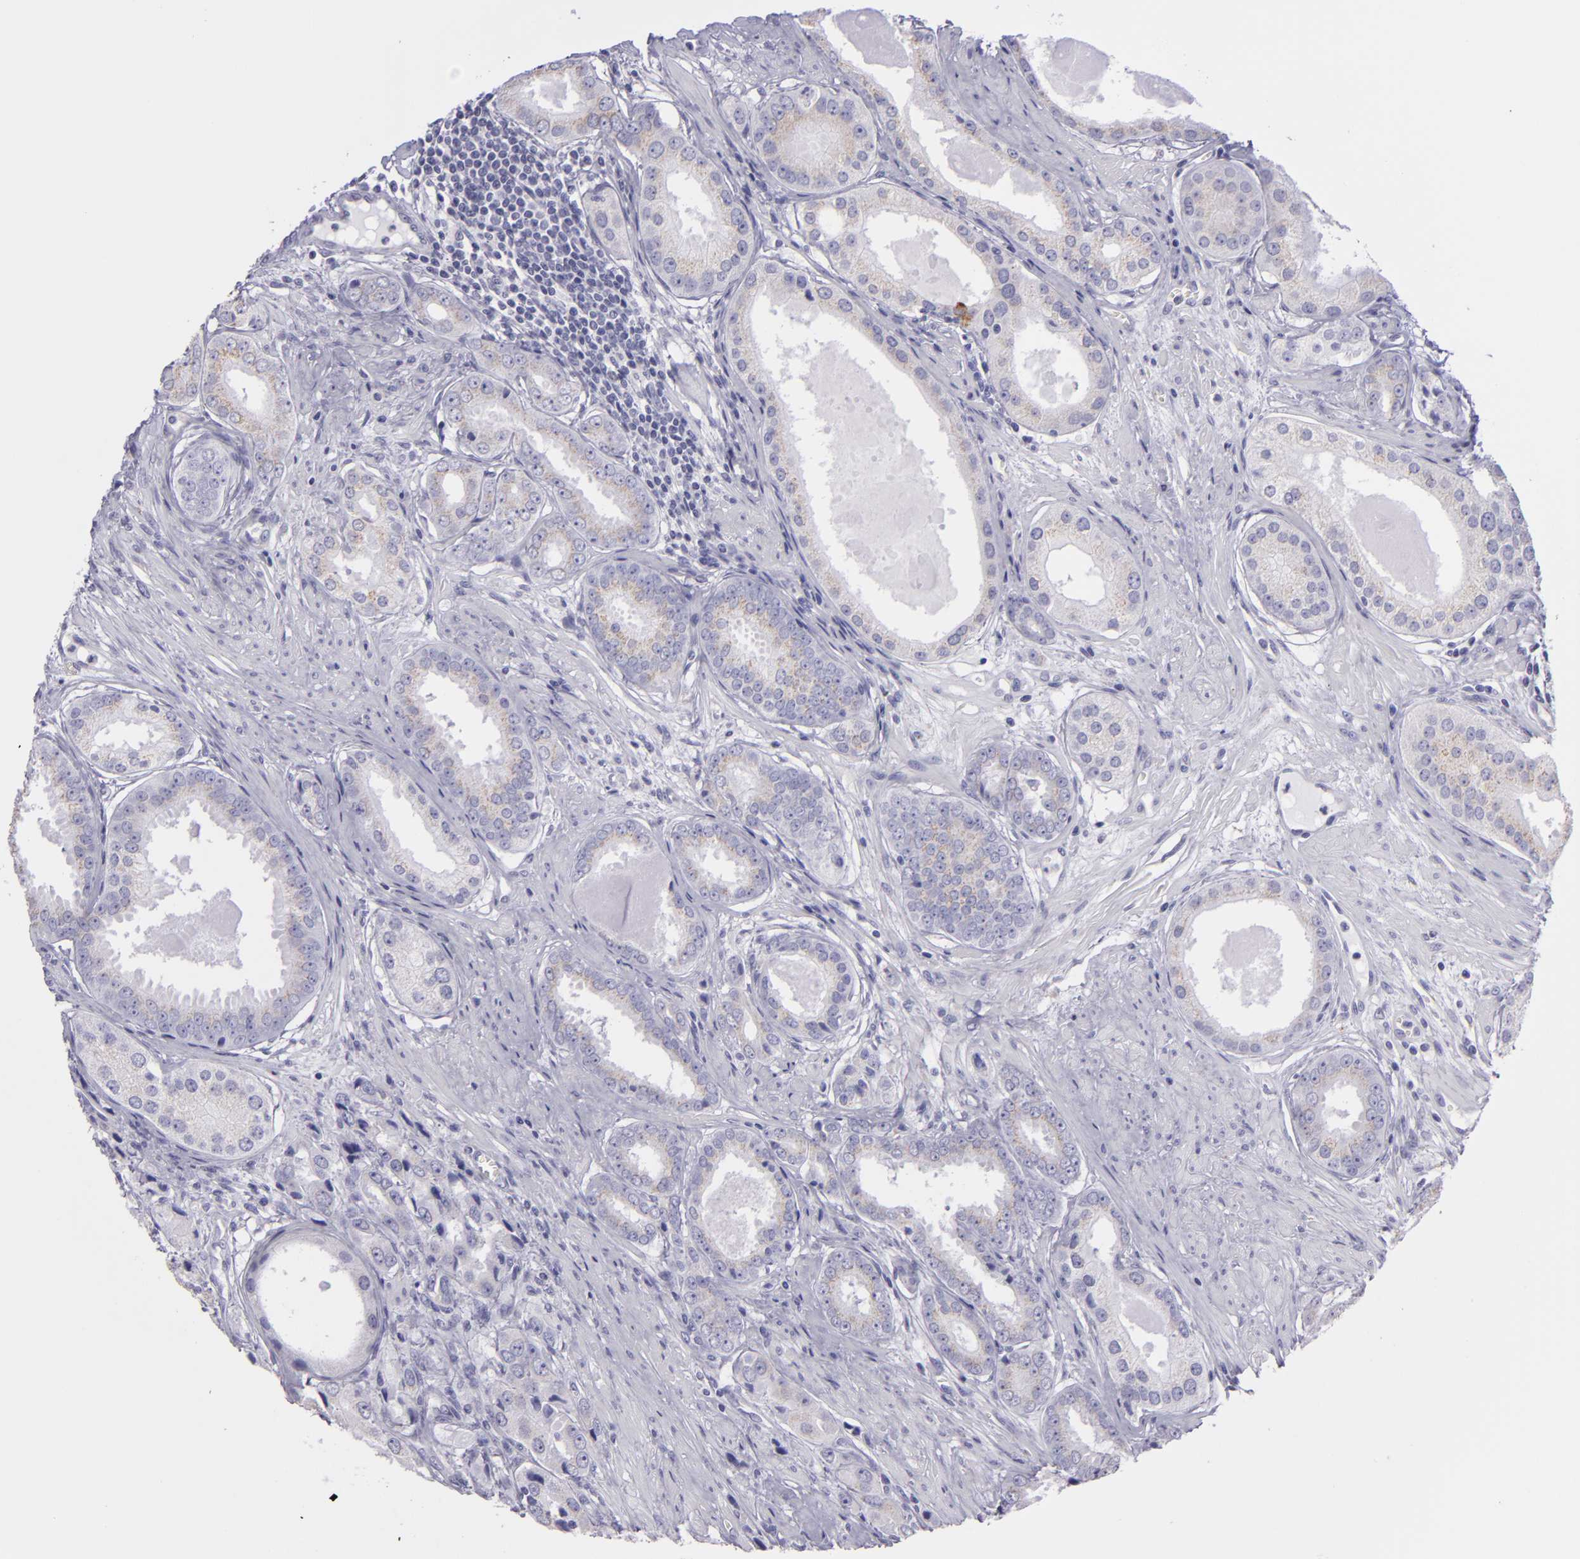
{"staining": {"intensity": "negative", "quantity": "none", "location": "none"}, "tissue": "prostate cancer", "cell_type": "Tumor cells", "image_type": "cancer", "snomed": [{"axis": "morphology", "description": "Adenocarcinoma, Medium grade"}, {"axis": "topography", "description": "Prostate"}], "caption": "A high-resolution photomicrograph shows IHC staining of adenocarcinoma (medium-grade) (prostate), which exhibits no significant positivity in tumor cells.", "gene": "MUC5AC", "patient": {"sex": "male", "age": 53}}